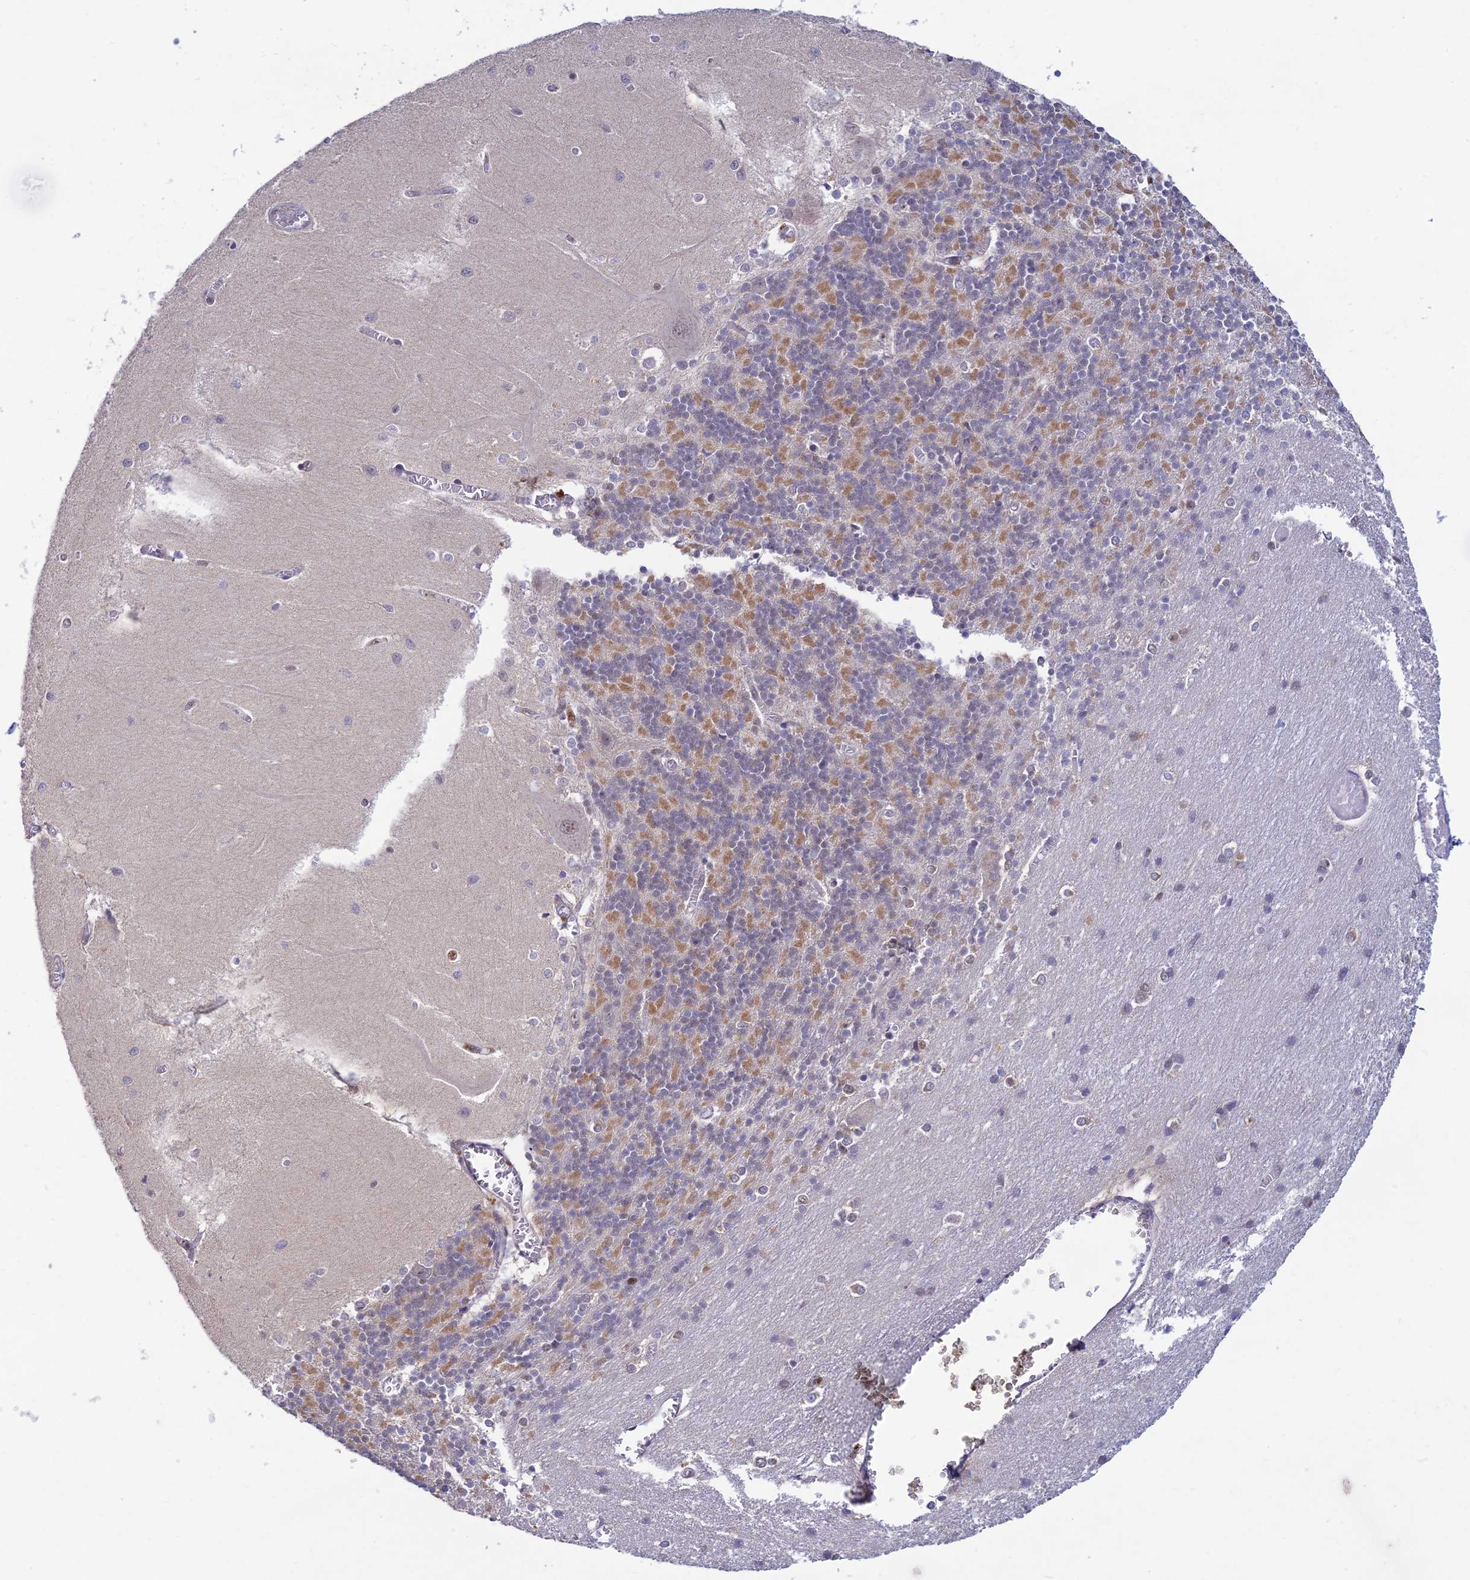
{"staining": {"intensity": "moderate", "quantity": "<25%", "location": "cytoplasmic/membranous"}, "tissue": "cerebellum", "cell_type": "Cells in granular layer", "image_type": "normal", "snomed": [{"axis": "morphology", "description": "Normal tissue, NOS"}, {"axis": "topography", "description": "Cerebellum"}], "caption": "Protein expression analysis of normal human cerebellum reveals moderate cytoplasmic/membranous staining in approximately <25% of cells in granular layer. Nuclei are stained in blue.", "gene": "FASTKD5", "patient": {"sex": "male", "age": 37}}